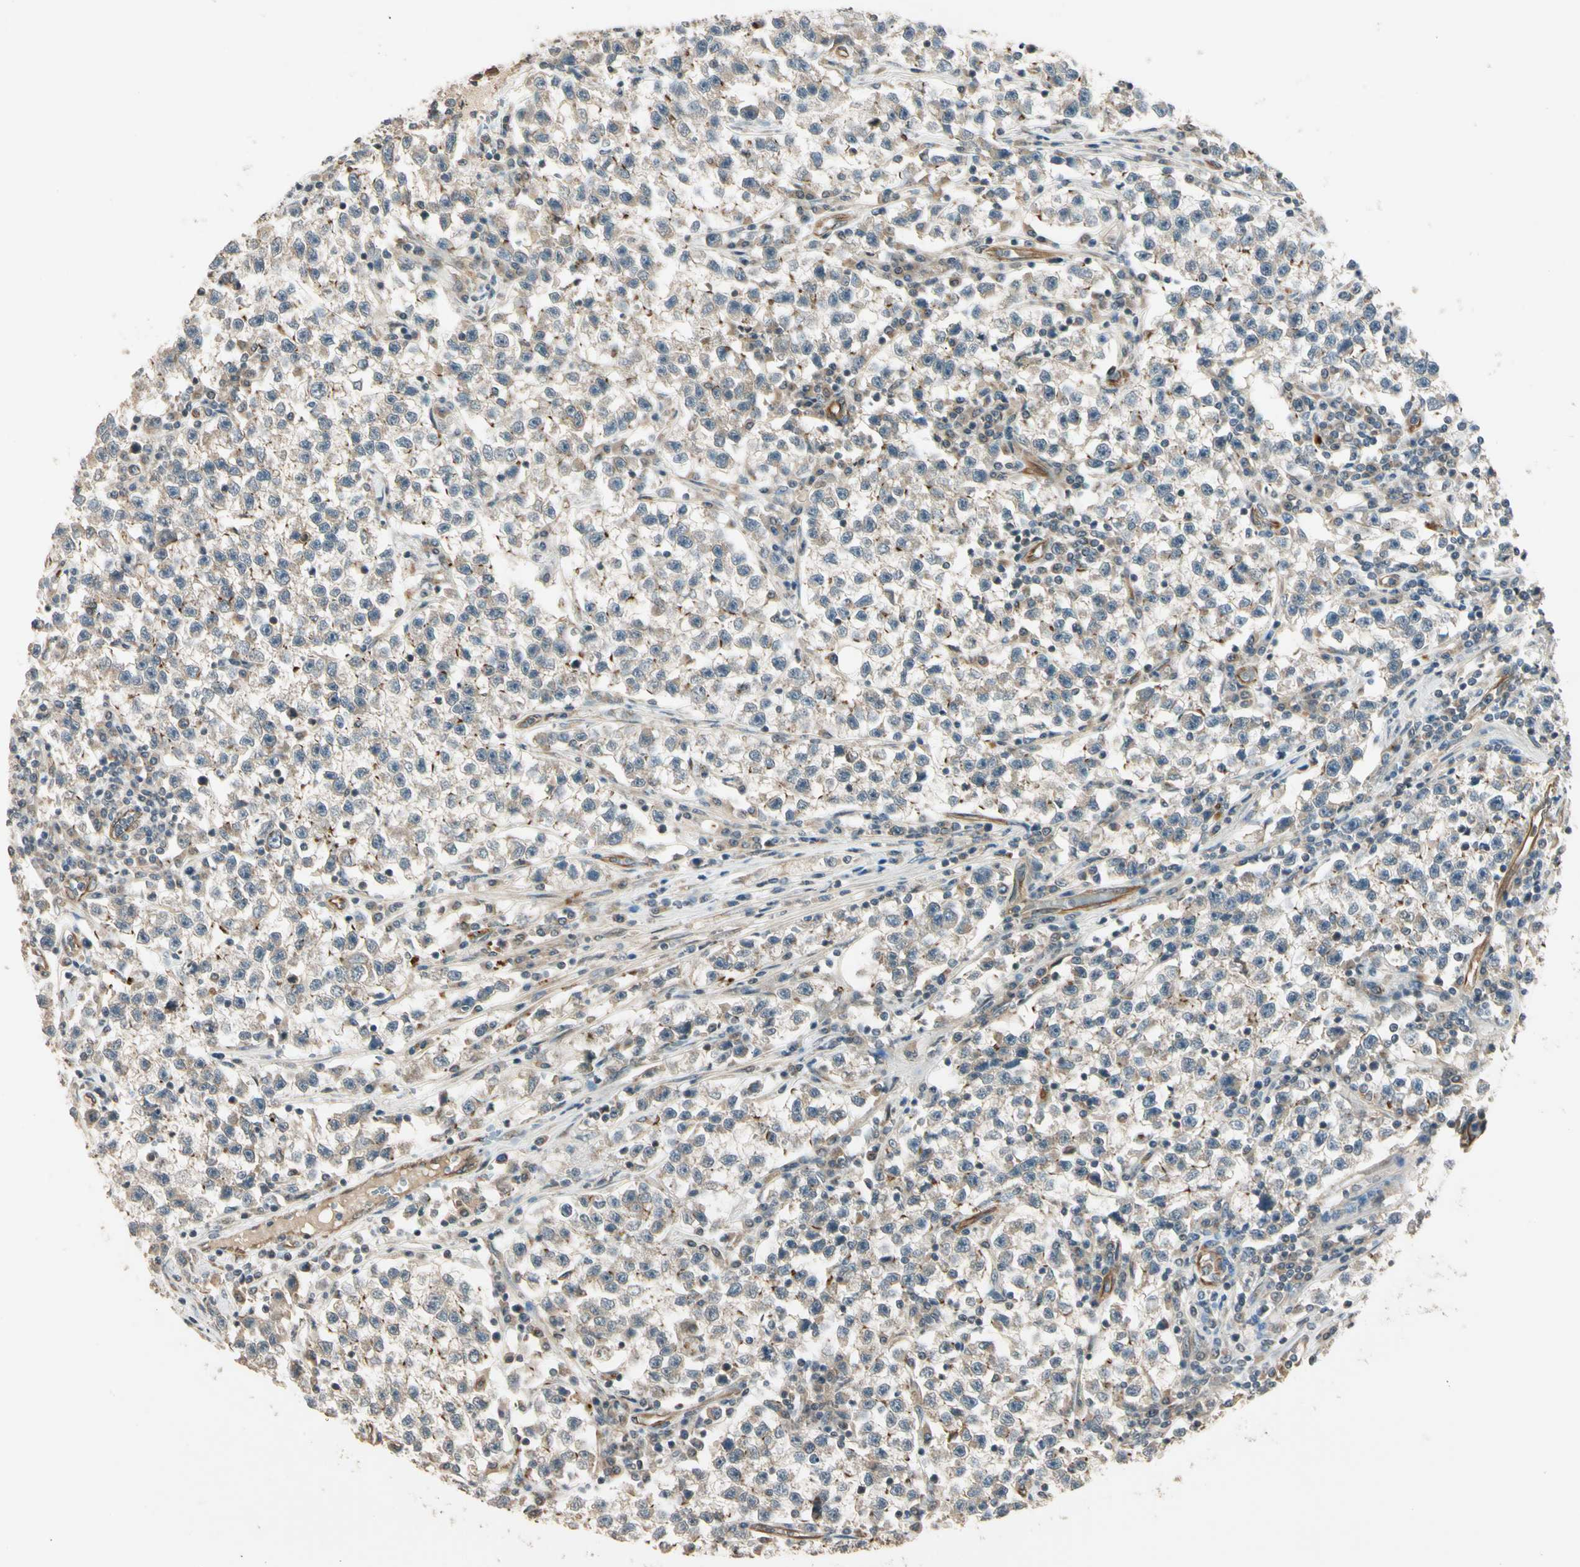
{"staining": {"intensity": "negative", "quantity": "none", "location": "none"}, "tissue": "testis cancer", "cell_type": "Tumor cells", "image_type": "cancer", "snomed": [{"axis": "morphology", "description": "Seminoma, NOS"}, {"axis": "topography", "description": "Testis"}], "caption": "Immunohistochemistry photomicrograph of seminoma (testis) stained for a protein (brown), which reveals no staining in tumor cells.", "gene": "ROCK2", "patient": {"sex": "male", "age": 22}}